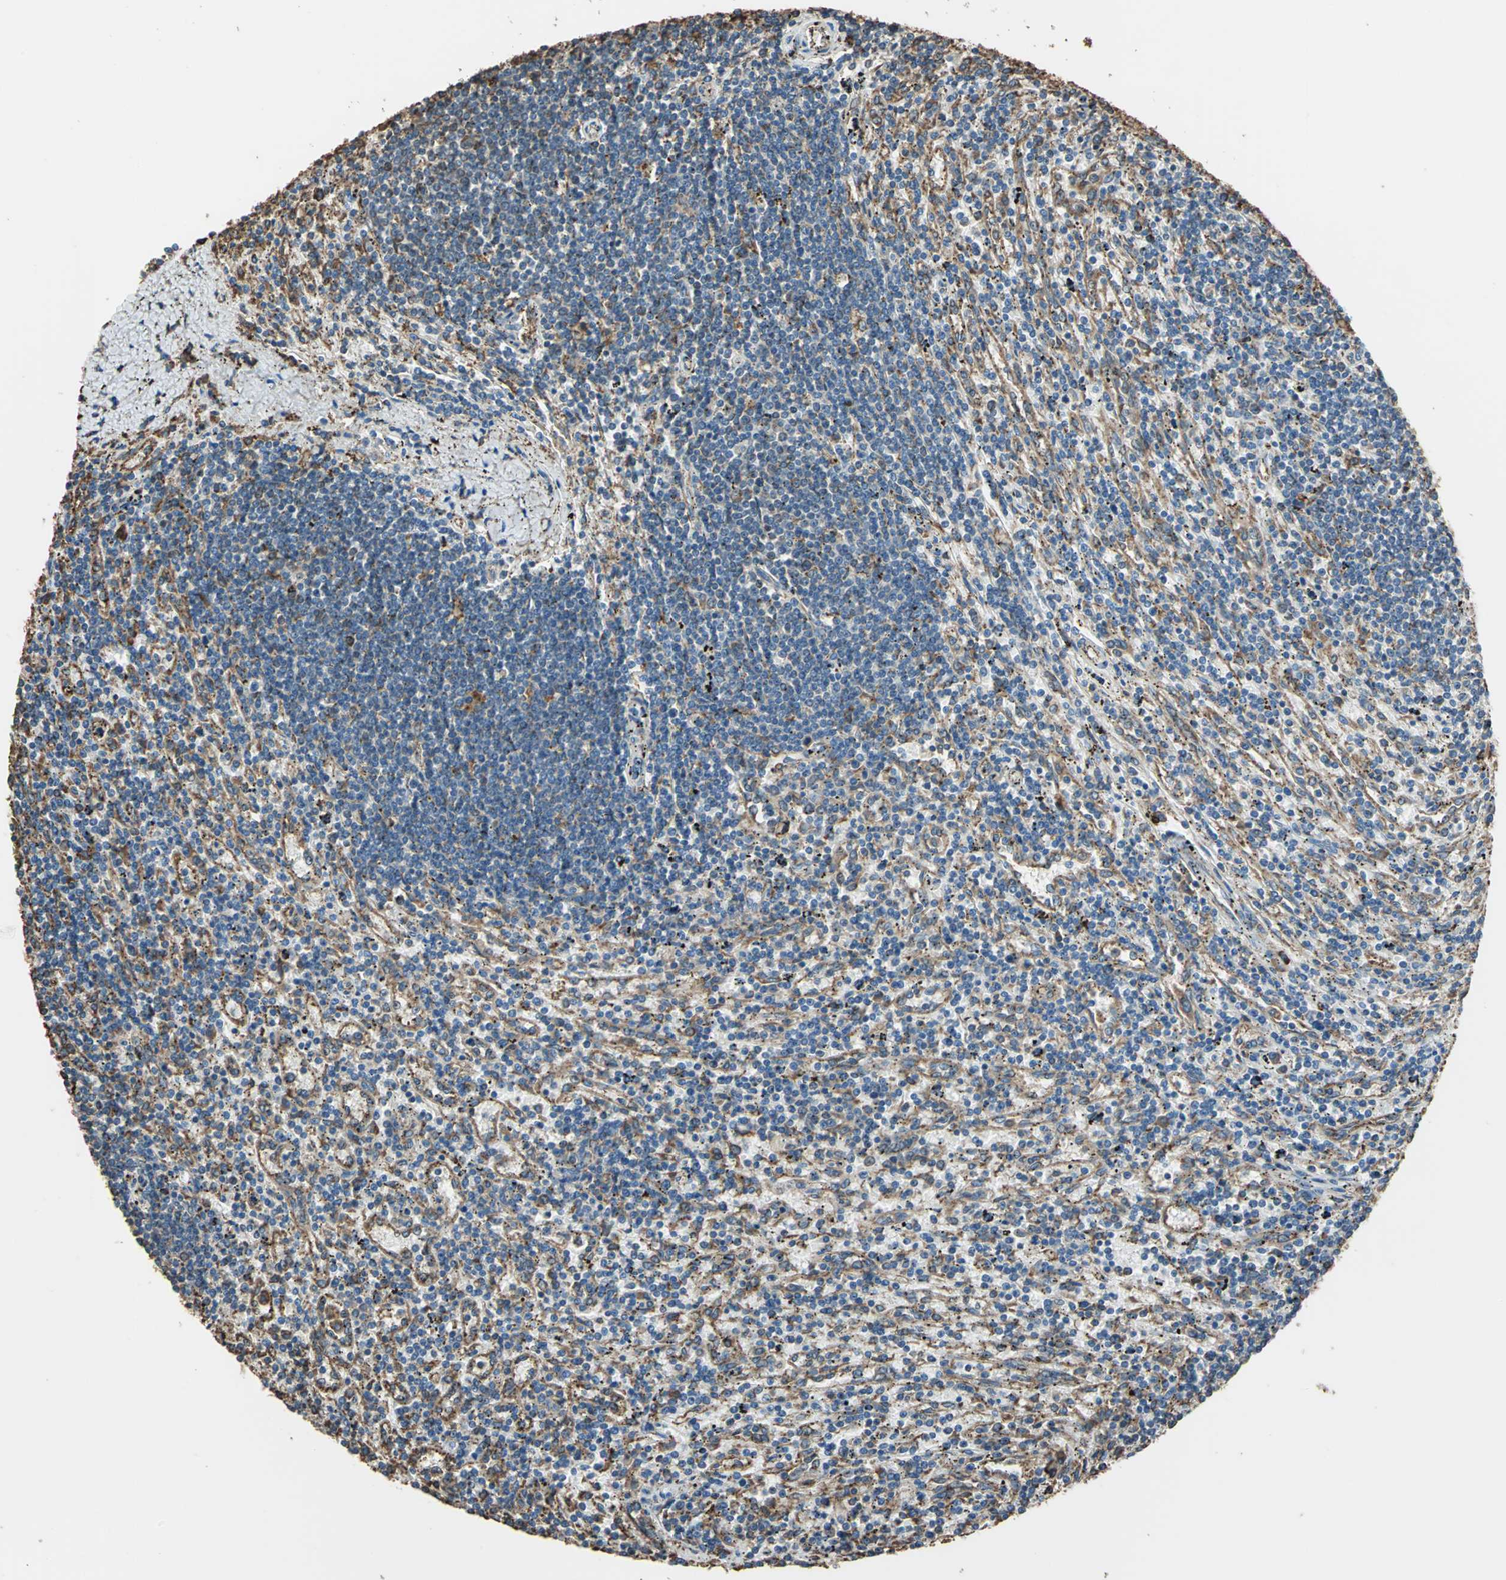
{"staining": {"intensity": "moderate", "quantity": "<25%", "location": "cytoplasmic/membranous"}, "tissue": "lymphoma", "cell_type": "Tumor cells", "image_type": "cancer", "snomed": [{"axis": "morphology", "description": "Malignant lymphoma, non-Hodgkin's type, Low grade"}, {"axis": "topography", "description": "Spleen"}], "caption": "A brown stain labels moderate cytoplasmic/membranous expression of a protein in lymphoma tumor cells.", "gene": "GPANK1", "patient": {"sex": "male", "age": 76}}